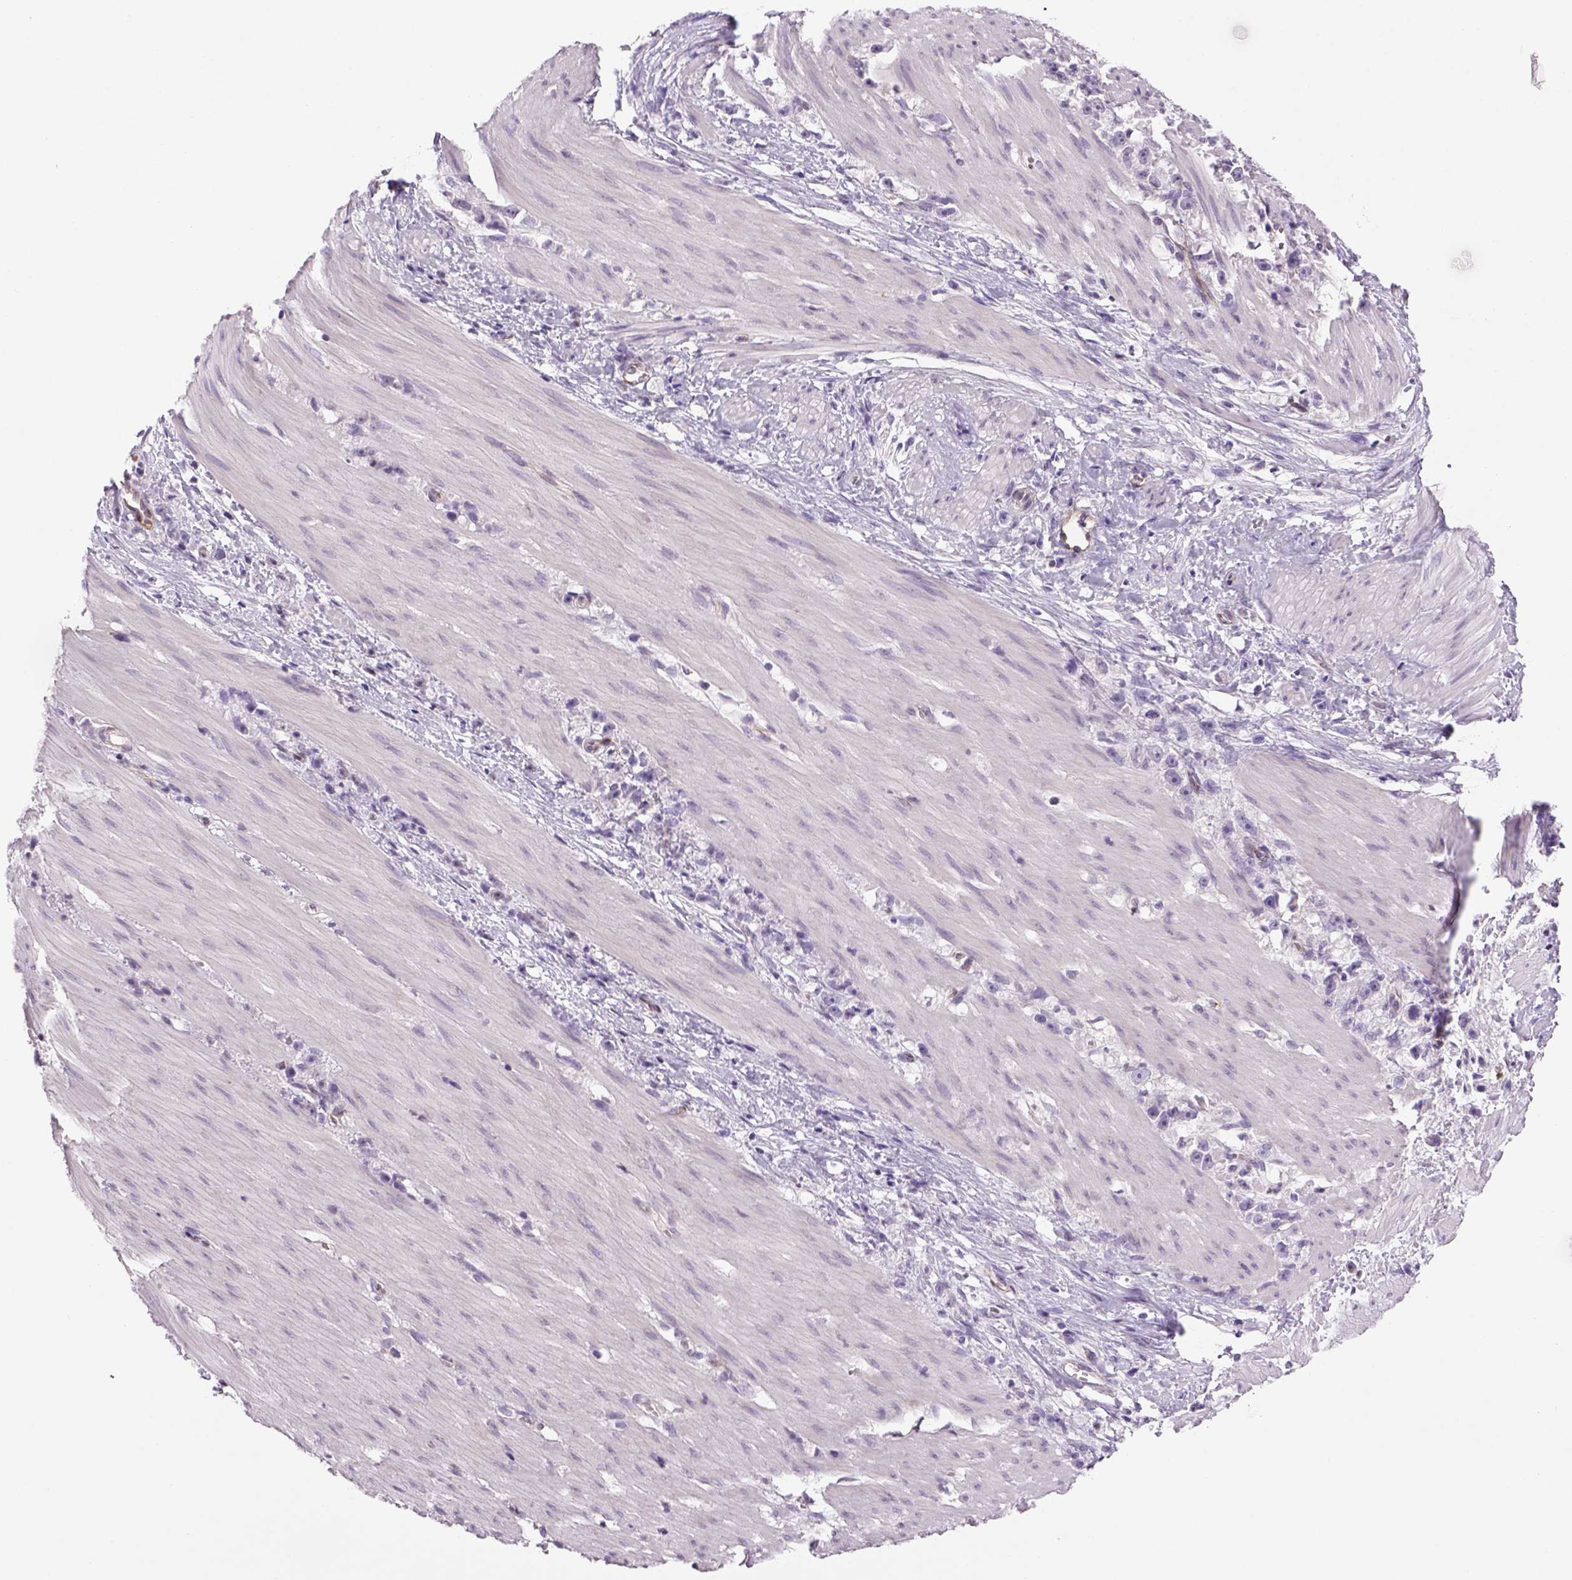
{"staining": {"intensity": "negative", "quantity": "none", "location": "none"}, "tissue": "stomach cancer", "cell_type": "Tumor cells", "image_type": "cancer", "snomed": [{"axis": "morphology", "description": "Adenocarcinoma, NOS"}, {"axis": "topography", "description": "Stomach"}], "caption": "This photomicrograph is of stomach cancer stained with immunohistochemistry to label a protein in brown with the nuclei are counter-stained blue. There is no staining in tumor cells.", "gene": "PRRT1", "patient": {"sex": "female", "age": 59}}